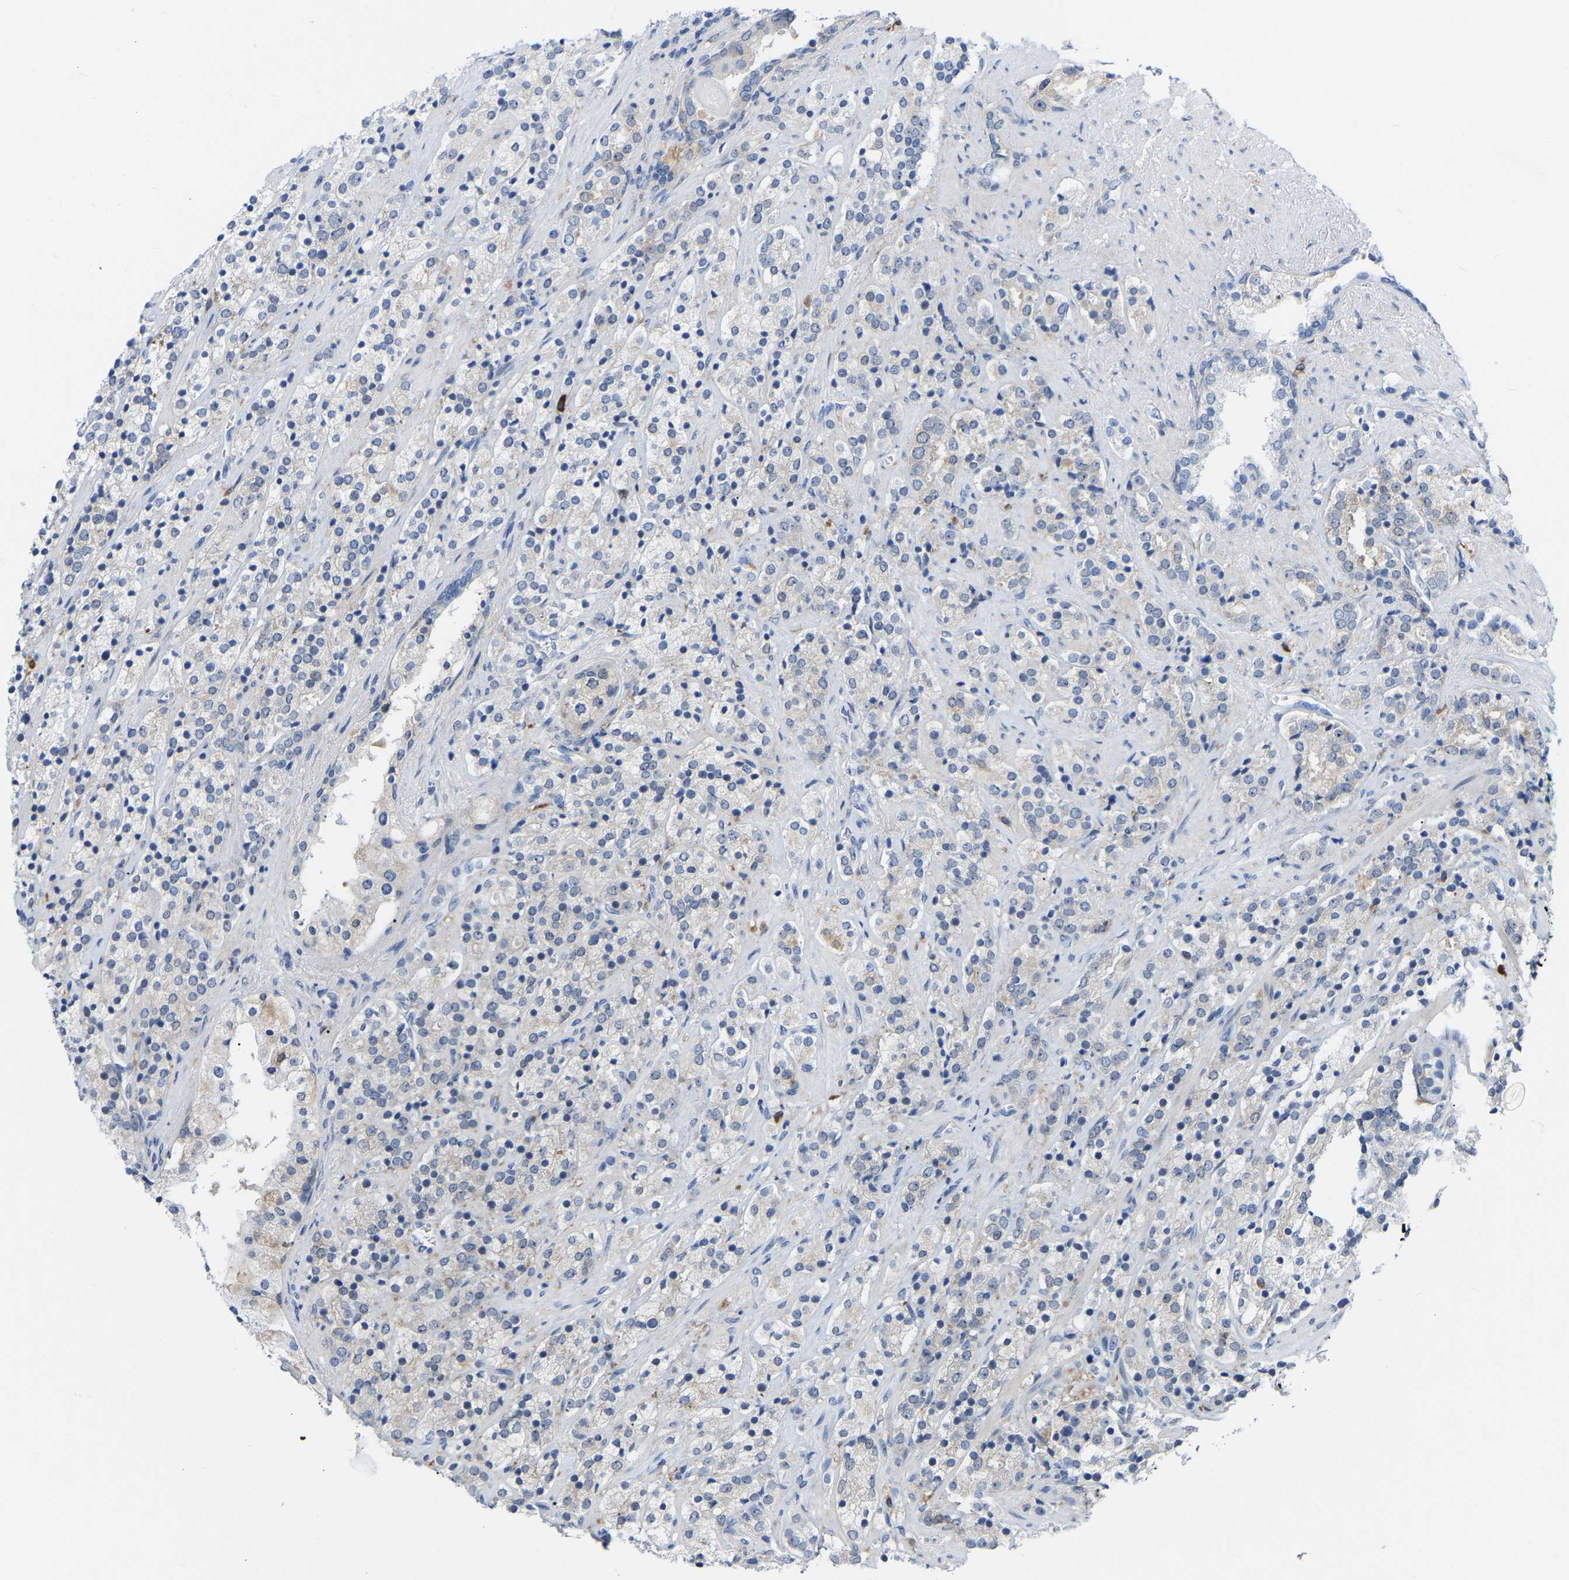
{"staining": {"intensity": "weak", "quantity": "<25%", "location": "cytoplasmic/membranous"}, "tissue": "prostate cancer", "cell_type": "Tumor cells", "image_type": "cancer", "snomed": [{"axis": "morphology", "description": "Adenocarcinoma, High grade"}, {"axis": "topography", "description": "Prostate"}], "caption": "Tumor cells show no significant protein positivity in high-grade adenocarcinoma (prostate). (IHC, brightfield microscopy, high magnification).", "gene": "ABTB2", "patient": {"sex": "male", "age": 71}}